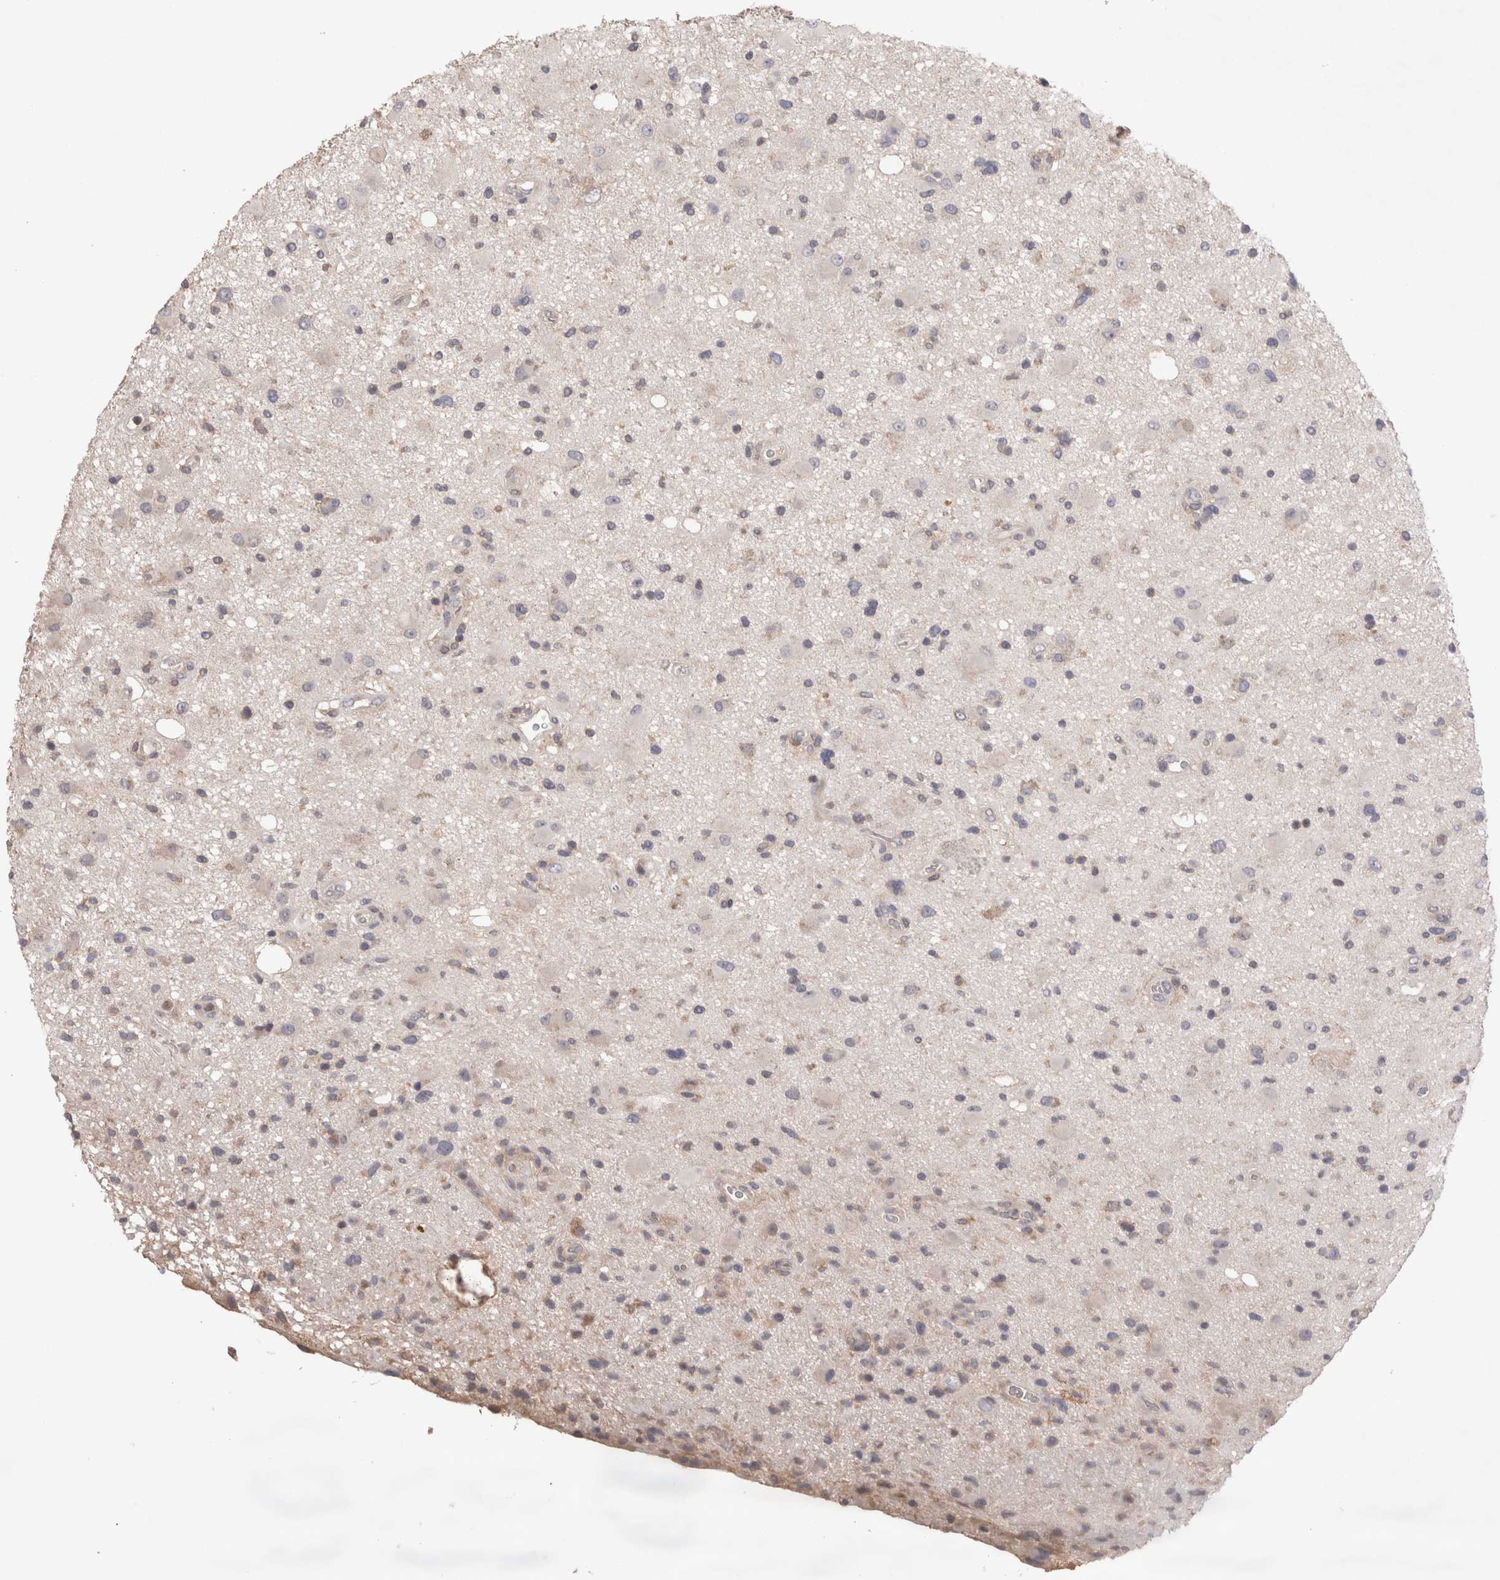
{"staining": {"intensity": "negative", "quantity": "none", "location": "none"}, "tissue": "glioma", "cell_type": "Tumor cells", "image_type": "cancer", "snomed": [{"axis": "morphology", "description": "Glioma, malignant, High grade"}, {"axis": "topography", "description": "Brain"}], "caption": "Tumor cells are negative for brown protein staining in glioma.", "gene": "OTOR", "patient": {"sex": "male", "age": 33}}